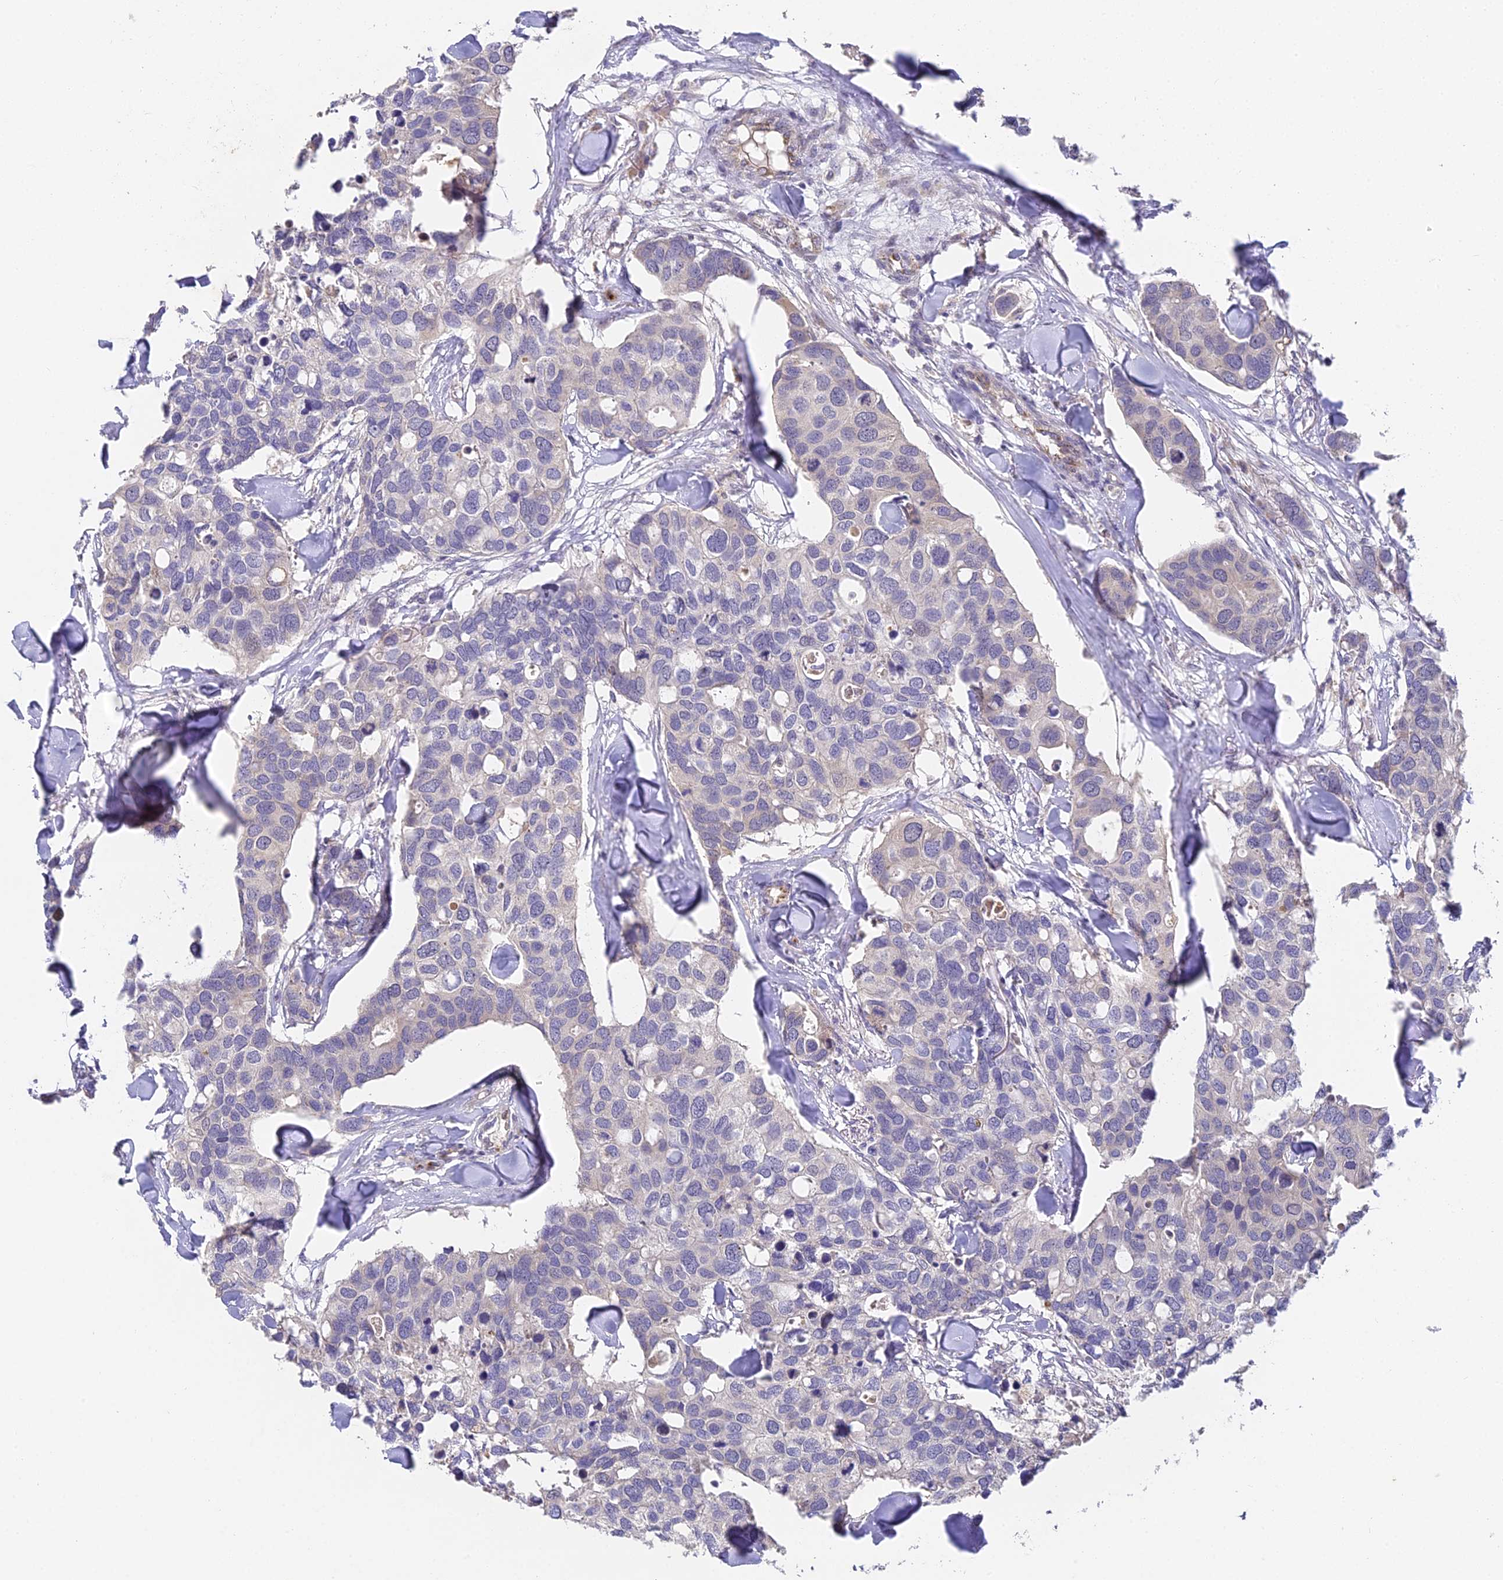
{"staining": {"intensity": "weak", "quantity": "25%-75%", "location": "cytoplasmic/membranous,nuclear"}, "tissue": "breast cancer", "cell_type": "Tumor cells", "image_type": "cancer", "snomed": [{"axis": "morphology", "description": "Duct carcinoma"}, {"axis": "topography", "description": "Breast"}], "caption": "Invasive ductal carcinoma (breast) stained for a protein displays weak cytoplasmic/membranous and nuclear positivity in tumor cells.", "gene": "DNAAF10", "patient": {"sex": "female", "age": 83}}